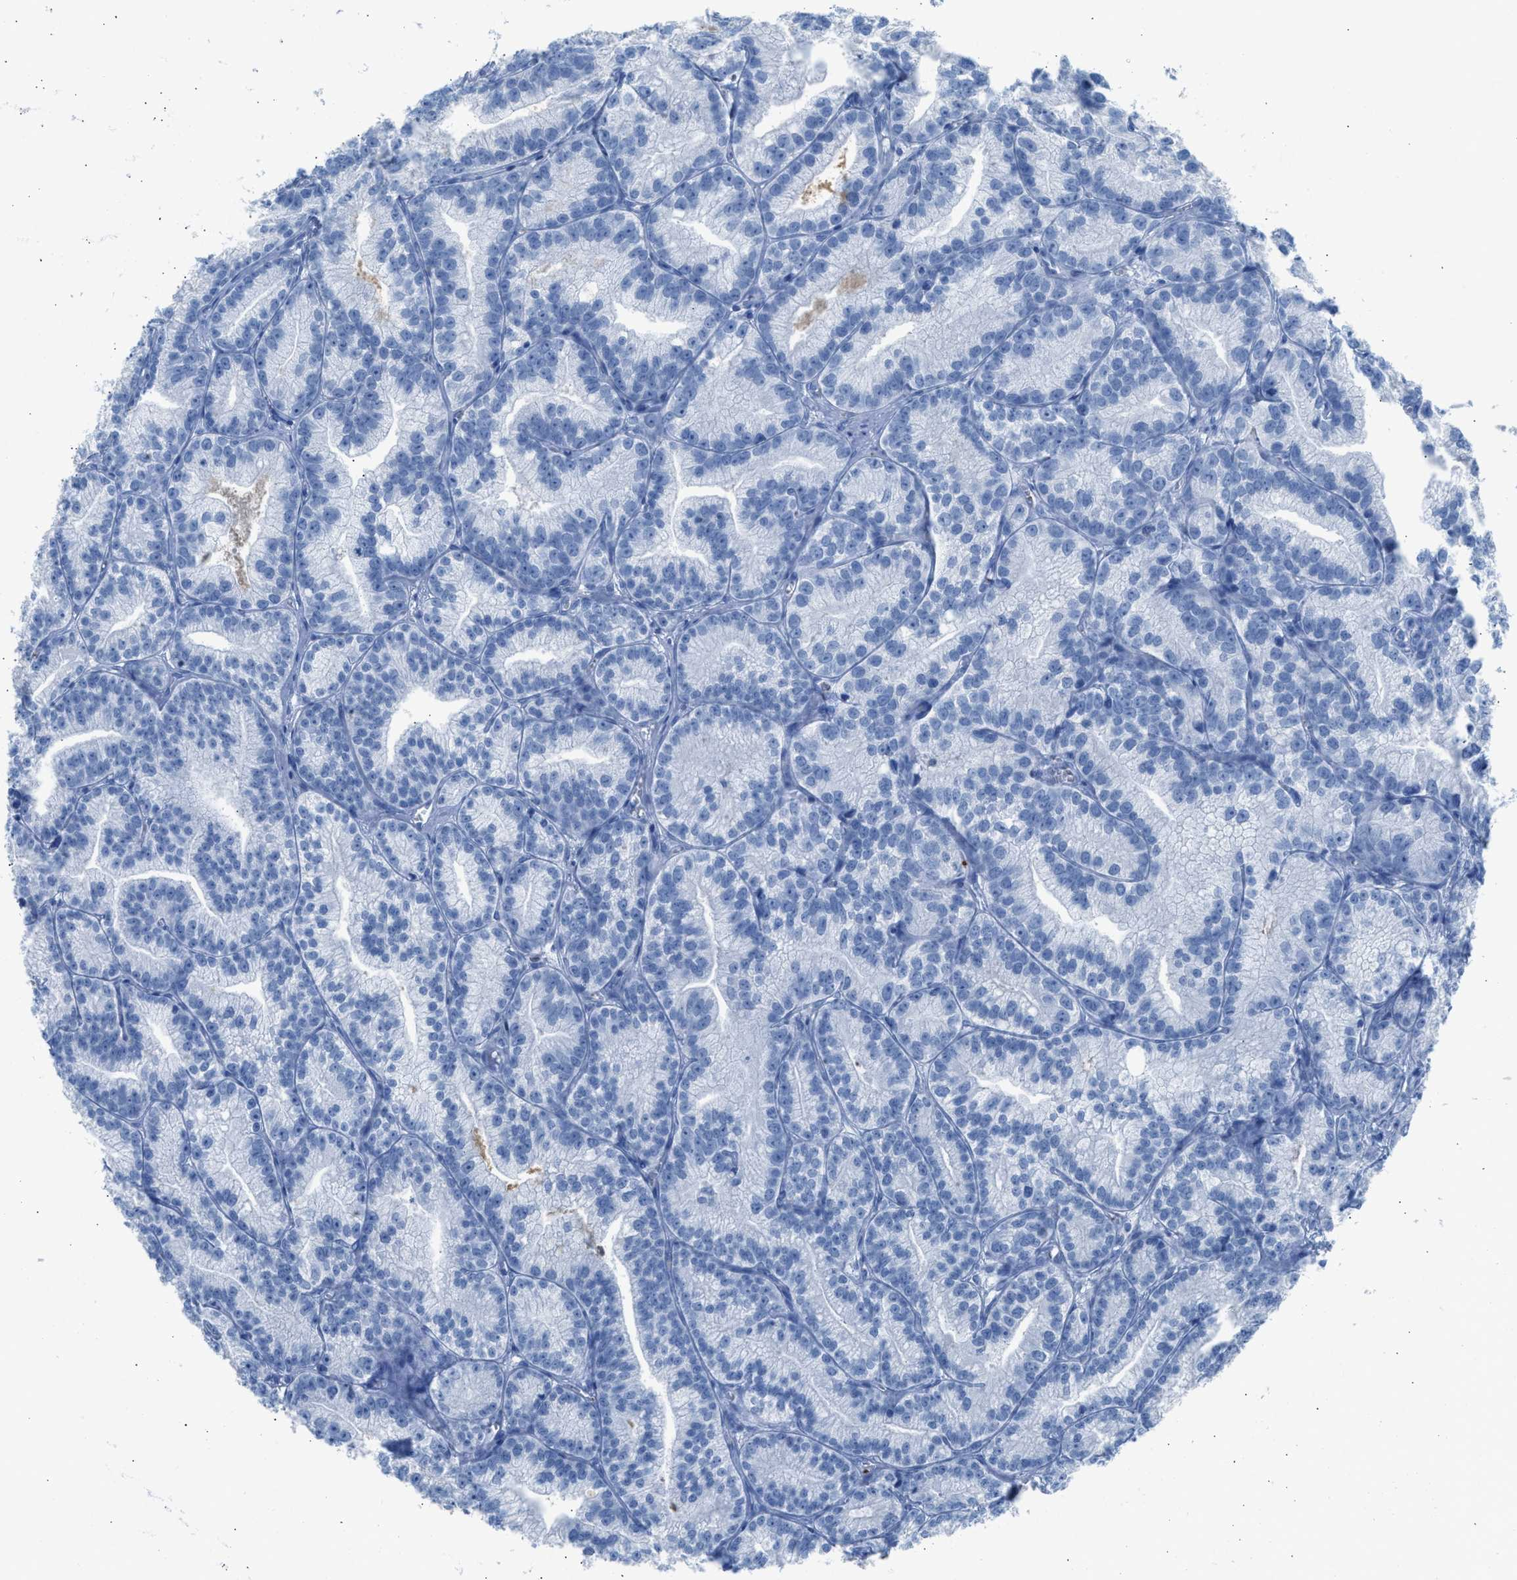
{"staining": {"intensity": "negative", "quantity": "none", "location": "none"}, "tissue": "prostate cancer", "cell_type": "Tumor cells", "image_type": "cancer", "snomed": [{"axis": "morphology", "description": "Adenocarcinoma, Low grade"}, {"axis": "topography", "description": "Prostate"}], "caption": "This is a photomicrograph of immunohistochemistry (IHC) staining of prostate cancer (adenocarcinoma (low-grade)), which shows no staining in tumor cells.", "gene": "FAIM2", "patient": {"sex": "male", "age": 89}}